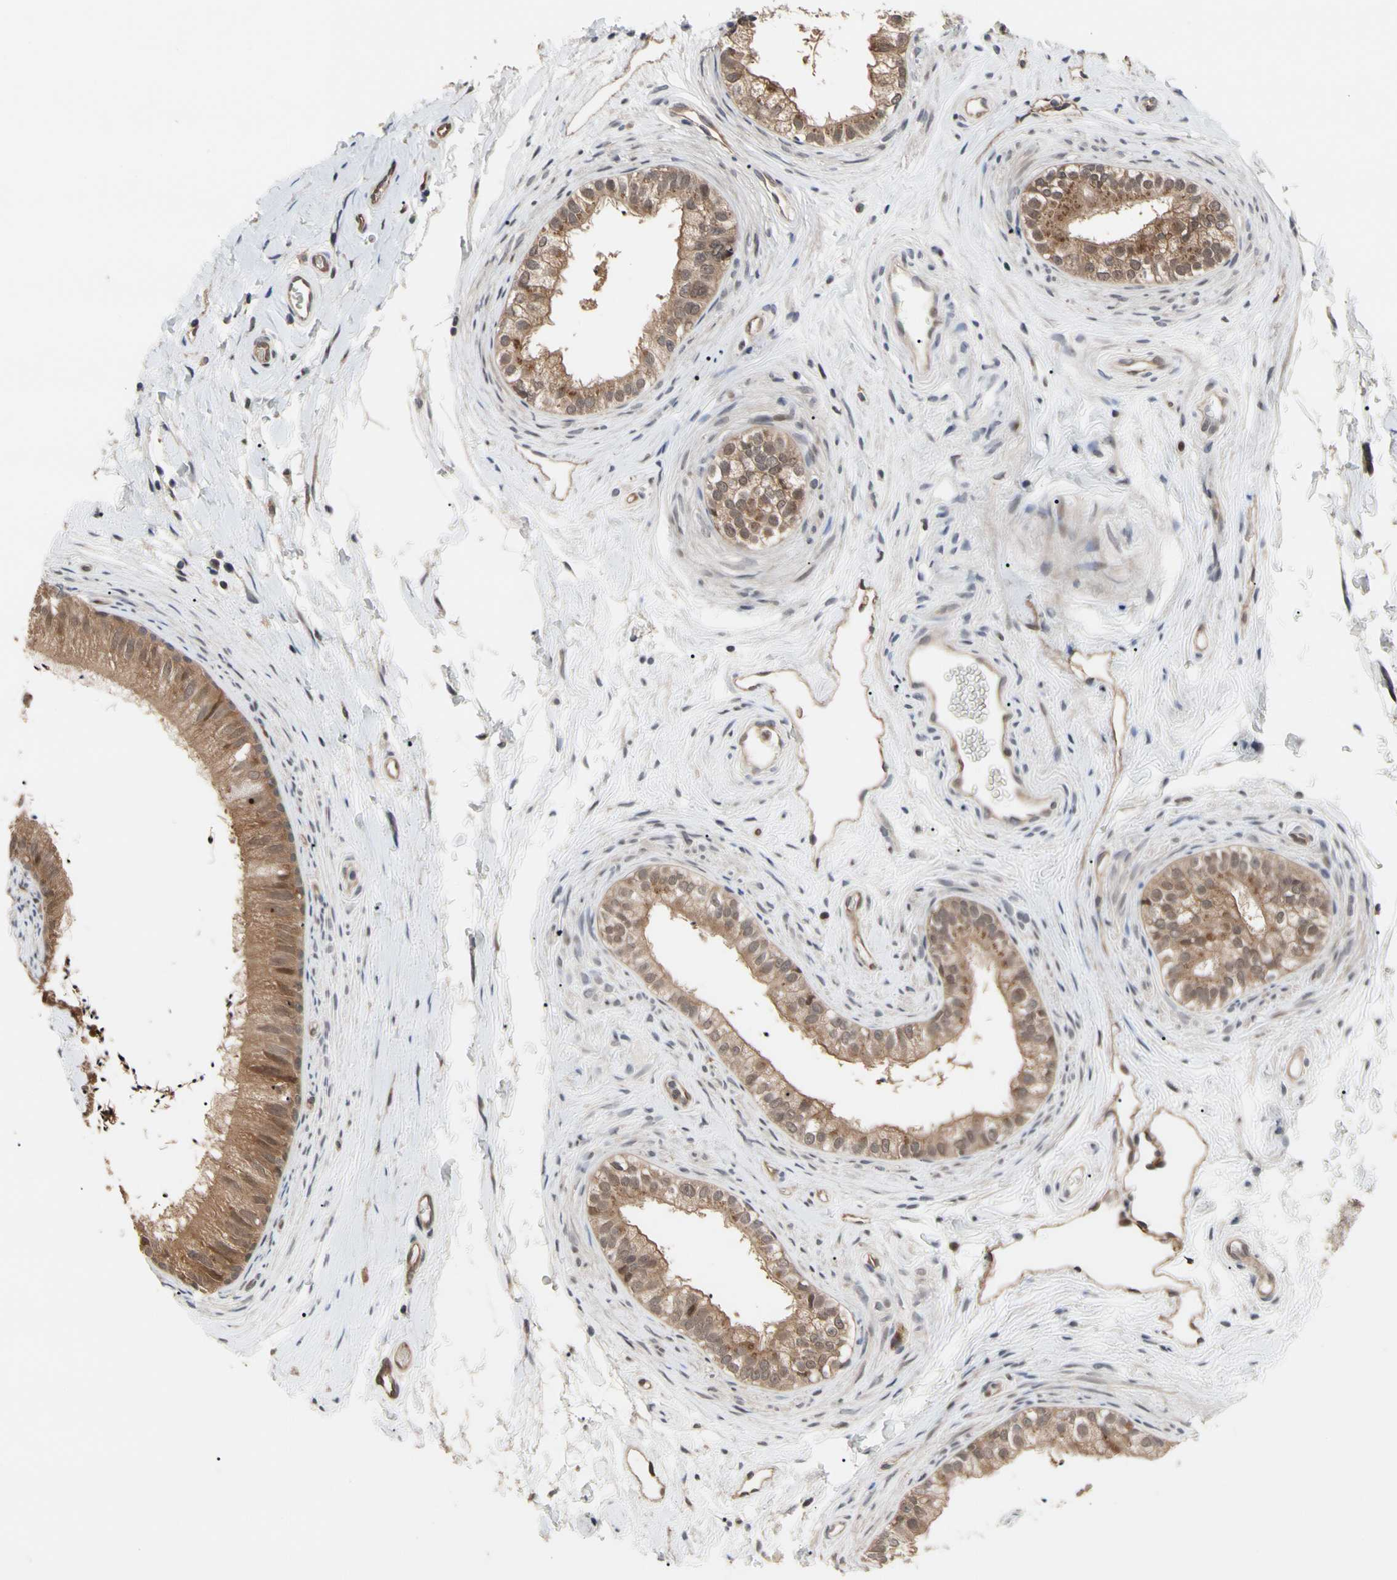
{"staining": {"intensity": "moderate", "quantity": ">75%", "location": "cytoplasmic/membranous"}, "tissue": "epididymis", "cell_type": "Glandular cells", "image_type": "normal", "snomed": [{"axis": "morphology", "description": "Normal tissue, NOS"}, {"axis": "topography", "description": "Epididymis"}], "caption": "This histopathology image exhibits immunohistochemistry staining of benign epididymis, with medium moderate cytoplasmic/membranous expression in approximately >75% of glandular cells.", "gene": "CYTIP", "patient": {"sex": "male", "age": 56}}